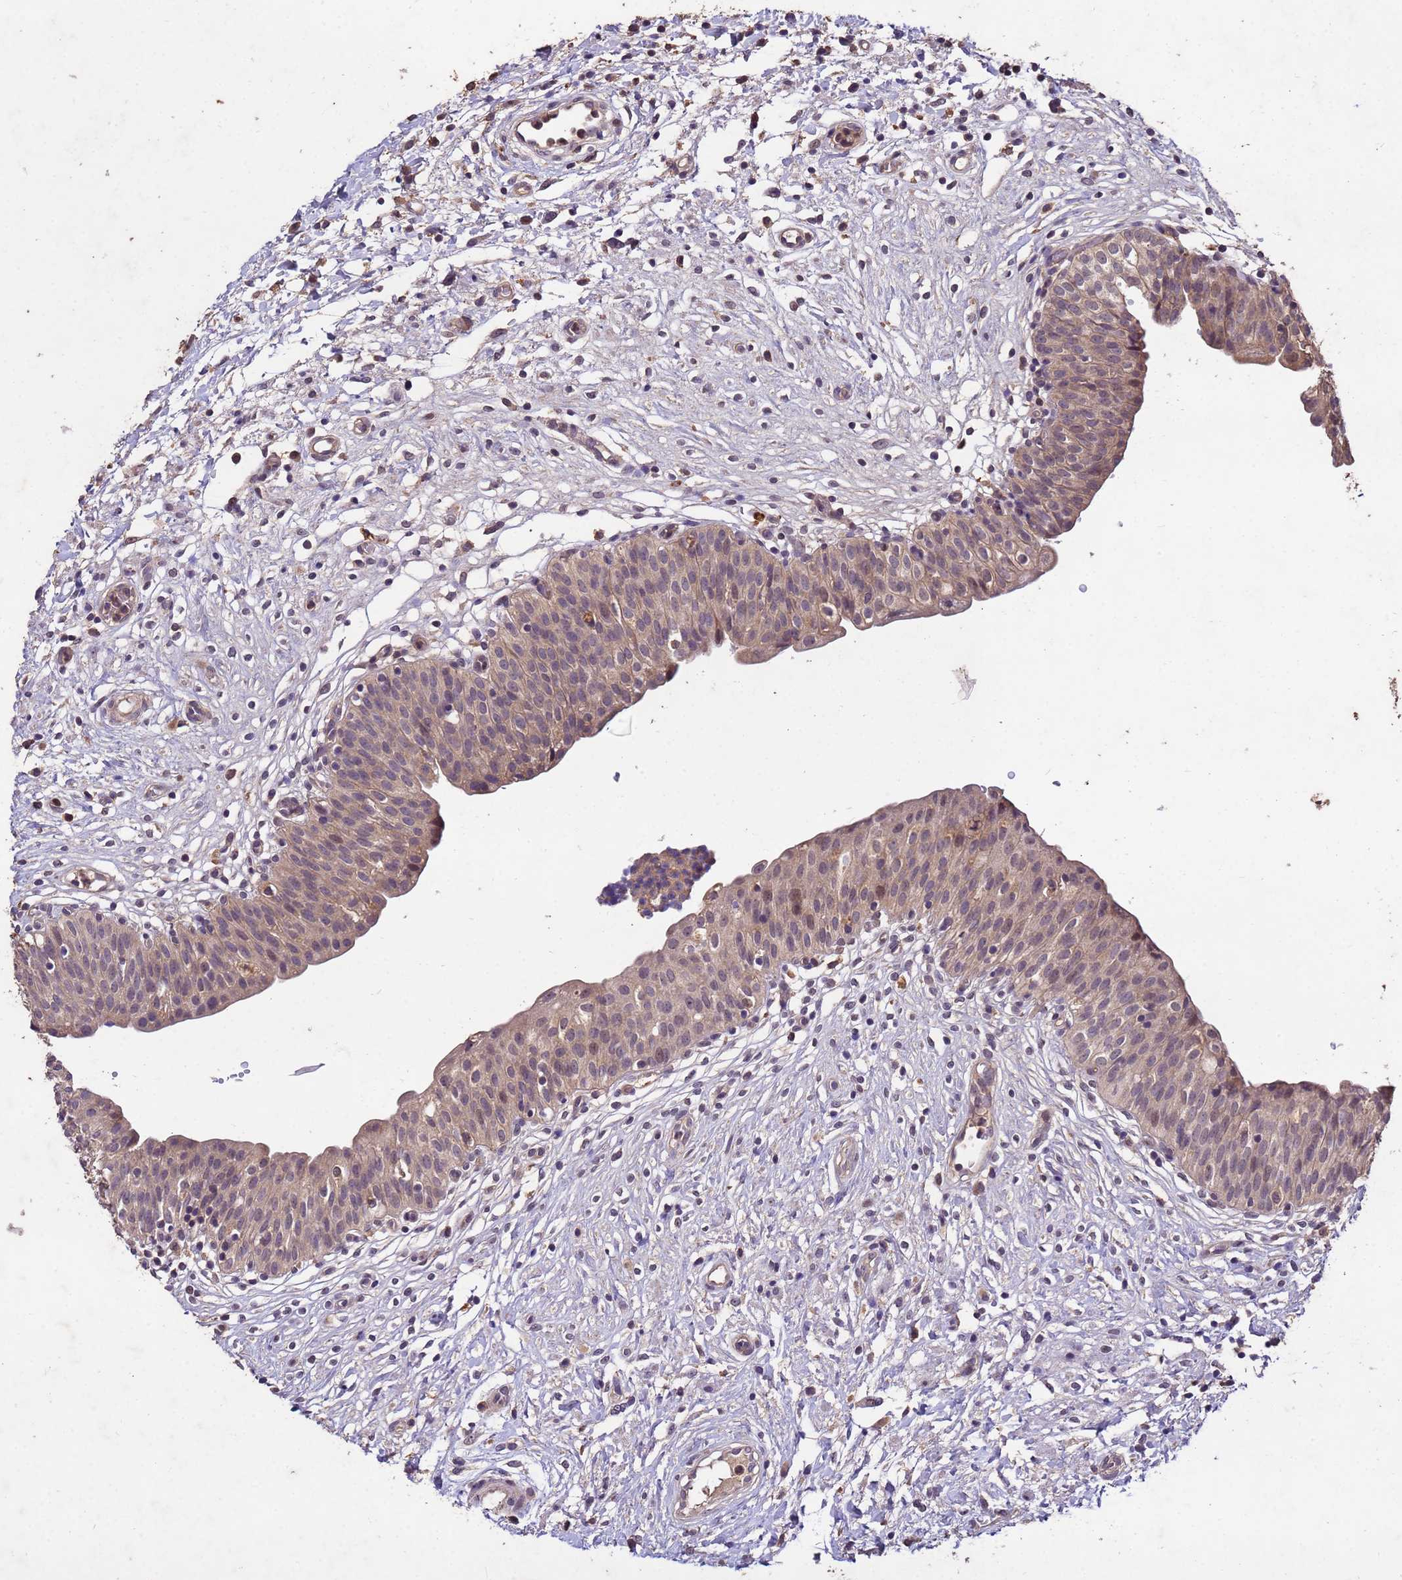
{"staining": {"intensity": "moderate", "quantity": ">75%", "location": "cytoplasmic/membranous"}, "tissue": "urinary bladder", "cell_type": "Urothelial cells", "image_type": "normal", "snomed": [{"axis": "morphology", "description": "Normal tissue, NOS"}, {"axis": "topography", "description": "Urinary bladder"}], "caption": "Brown immunohistochemical staining in unremarkable urinary bladder demonstrates moderate cytoplasmic/membranous positivity in approximately >75% of urothelial cells.", "gene": "TOR4A", "patient": {"sex": "male", "age": 55}}